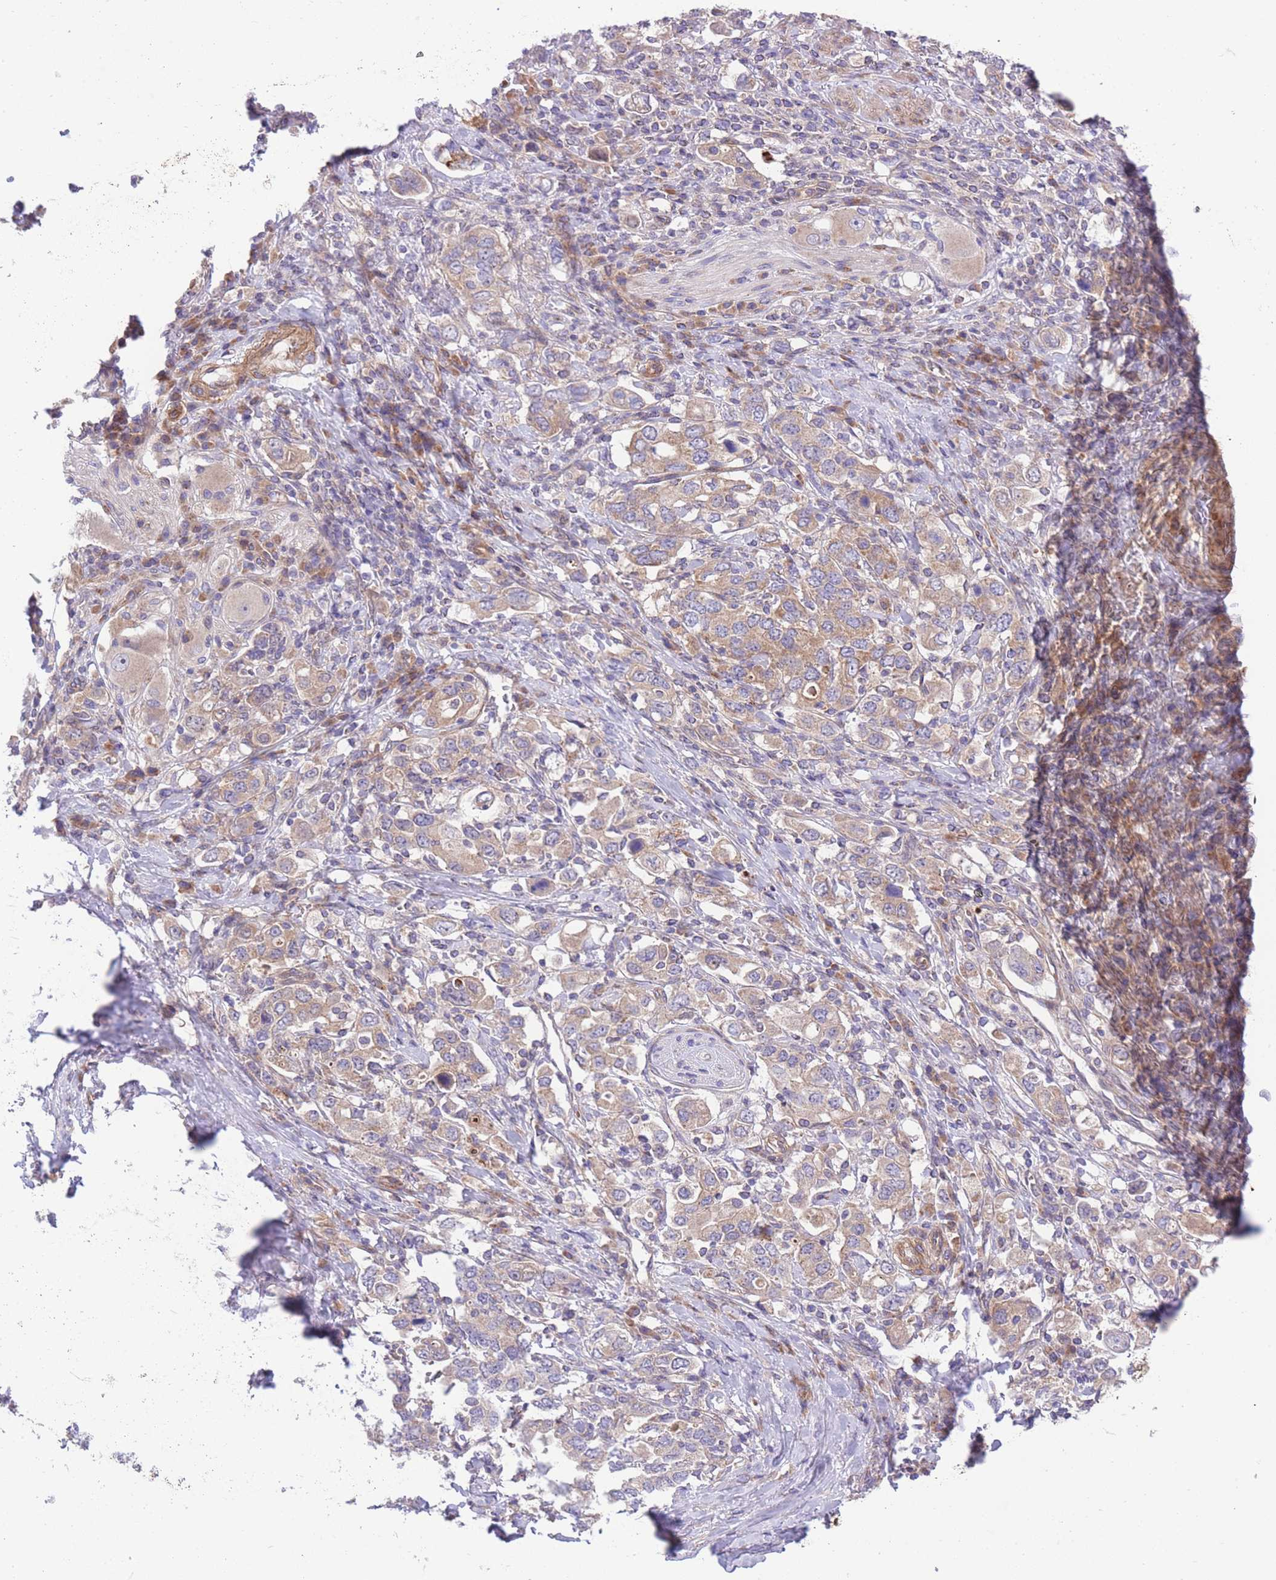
{"staining": {"intensity": "weak", "quantity": ">75%", "location": "cytoplasmic/membranous"}, "tissue": "stomach cancer", "cell_type": "Tumor cells", "image_type": "cancer", "snomed": [{"axis": "morphology", "description": "Adenocarcinoma, NOS"}, {"axis": "topography", "description": "Stomach, upper"}, {"axis": "topography", "description": "Stomach"}], "caption": "An image of human adenocarcinoma (stomach) stained for a protein demonstrates weak cytoplasmic/membranous brown staining in tumor cells. (DAB (3,3'-diaminobenzidine) IHC with brightfield microscopy, high magnification).", "gene": "CHAC1", "patient": {"sex": "male", "age": 62}}